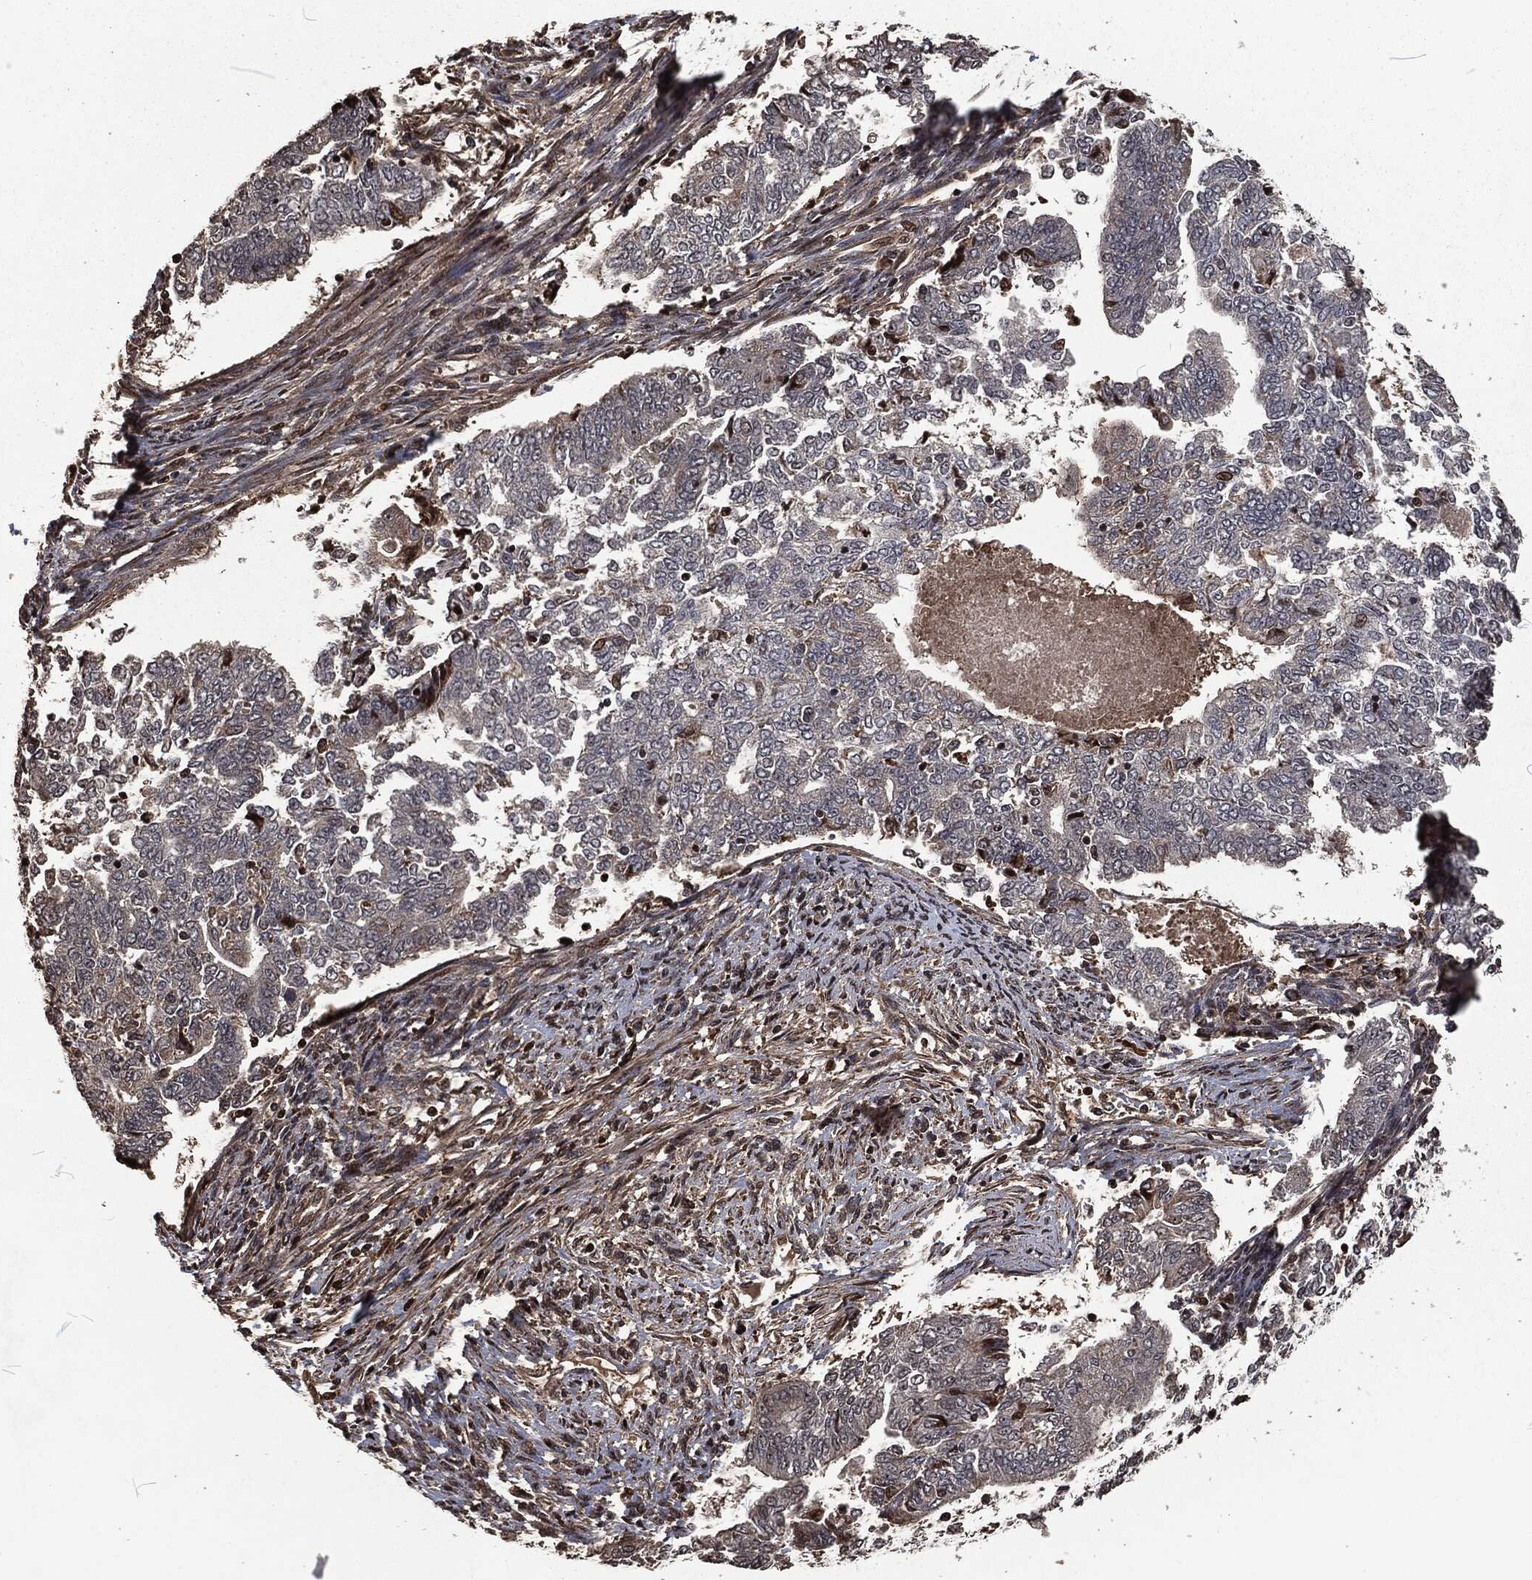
{"staining": {"intensity": "weak", "quantity": "<25%", "location": "cytoplasmic/membranous"}, "tissue": "endometrial cancer", "cell_type": "Tumor cells", "image_type": "cancer", "snomed": [{"axis": "morphology", "description": "Adenocarcinoma, NOS"}, {"axis": "topography", "description": "Endometrium"}], "caption": "Immunohistochemistry (IHC) micrograph of neoplastic tissue: human adenocarcinoma (endometrial) stained with DAB (3,3'-diaminobenzidine) displays no significant protein positivity in tumor cells.", "gene": "SNAI1", "patient": {"sex": "female", "age": 65}}